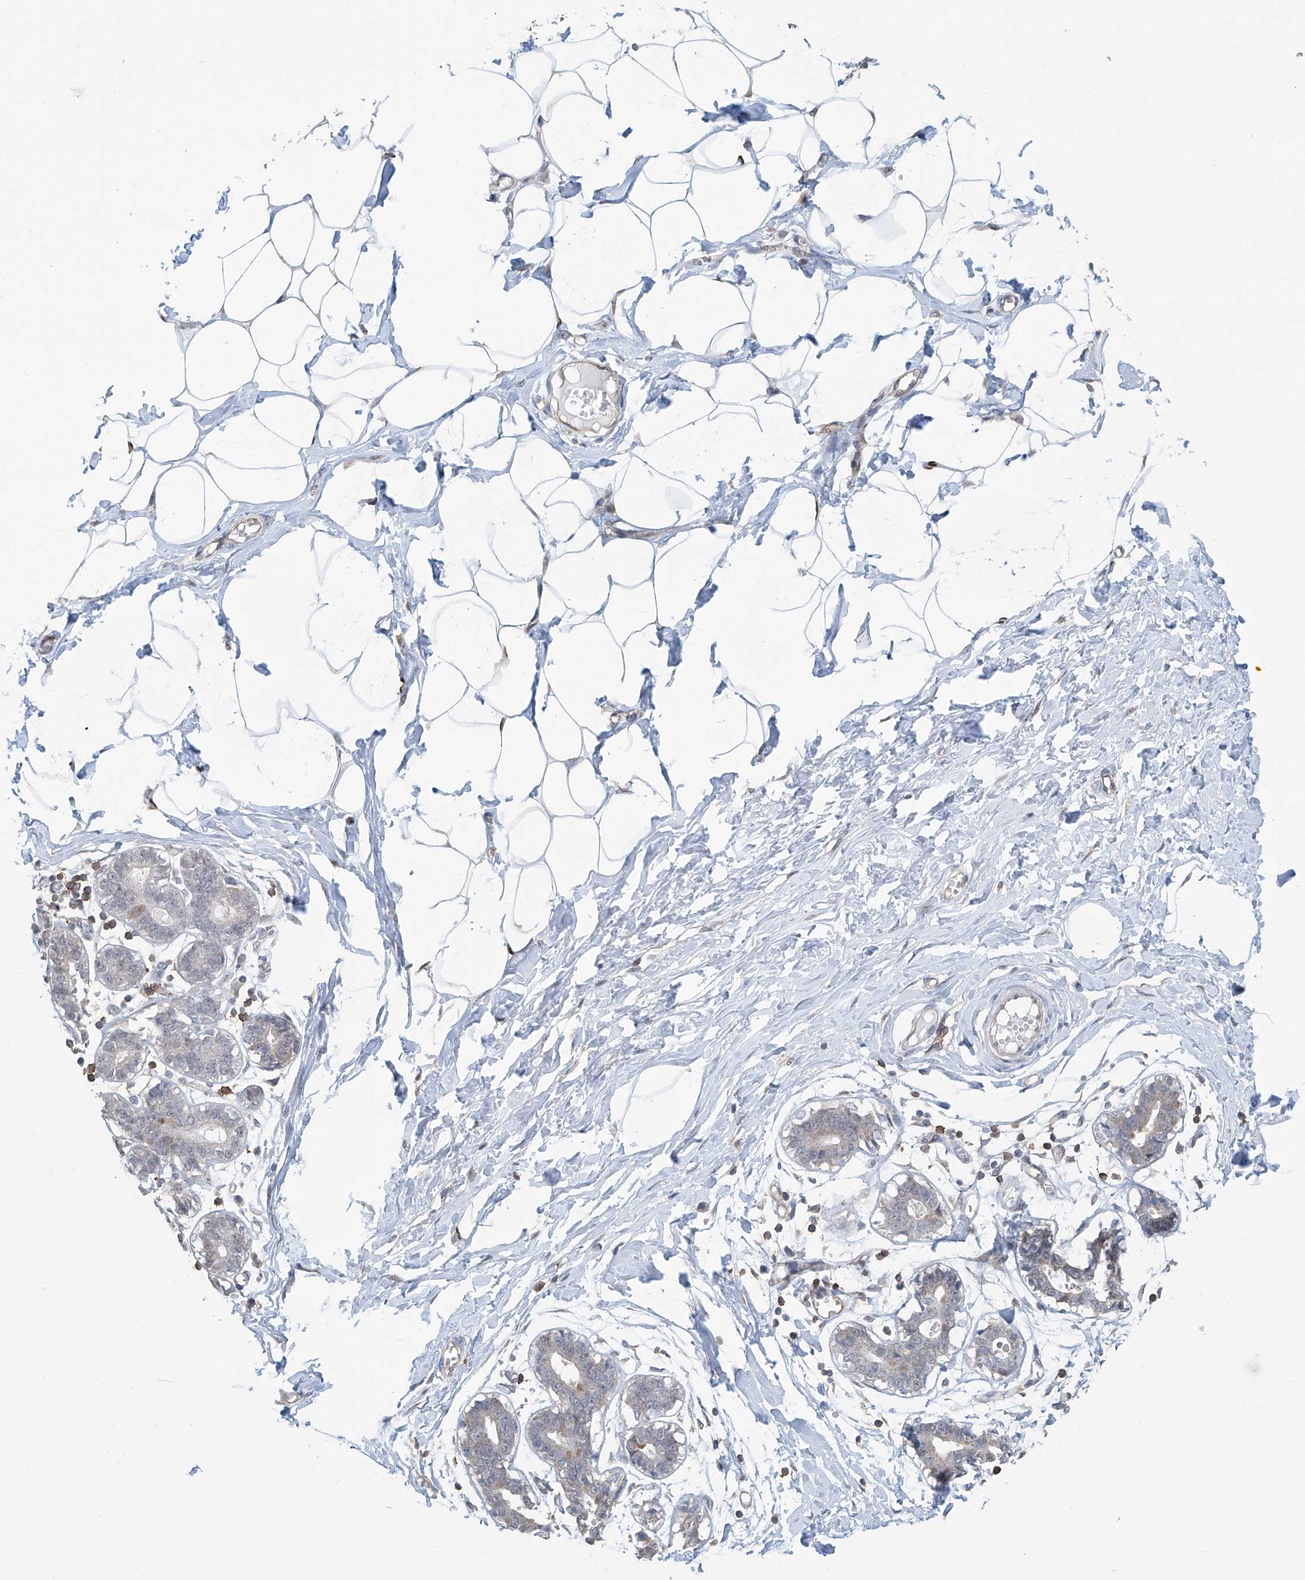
{"staining": {"intensity": "negative", "quantity": "none", "location": "none"}, "tissue": "breast", "cell_type": "Adipocytes", "image_type": "normal", "snomed": [{"axis": "morphology", "description": "Normal tissue, NOS"}, {"axis": "topography", "description": "Breast"}], "caption": "Immunohistochemistry (IHC) micrograph of normal breast: breast stained with DAB shows no significant protein staining in adipocytes. The staining is performed using DAB brown chromogen with nuclei counter-stained in using hematoxylin.", "gene": "KCNK10", "patient": {"sex": "female", "age": 27}}